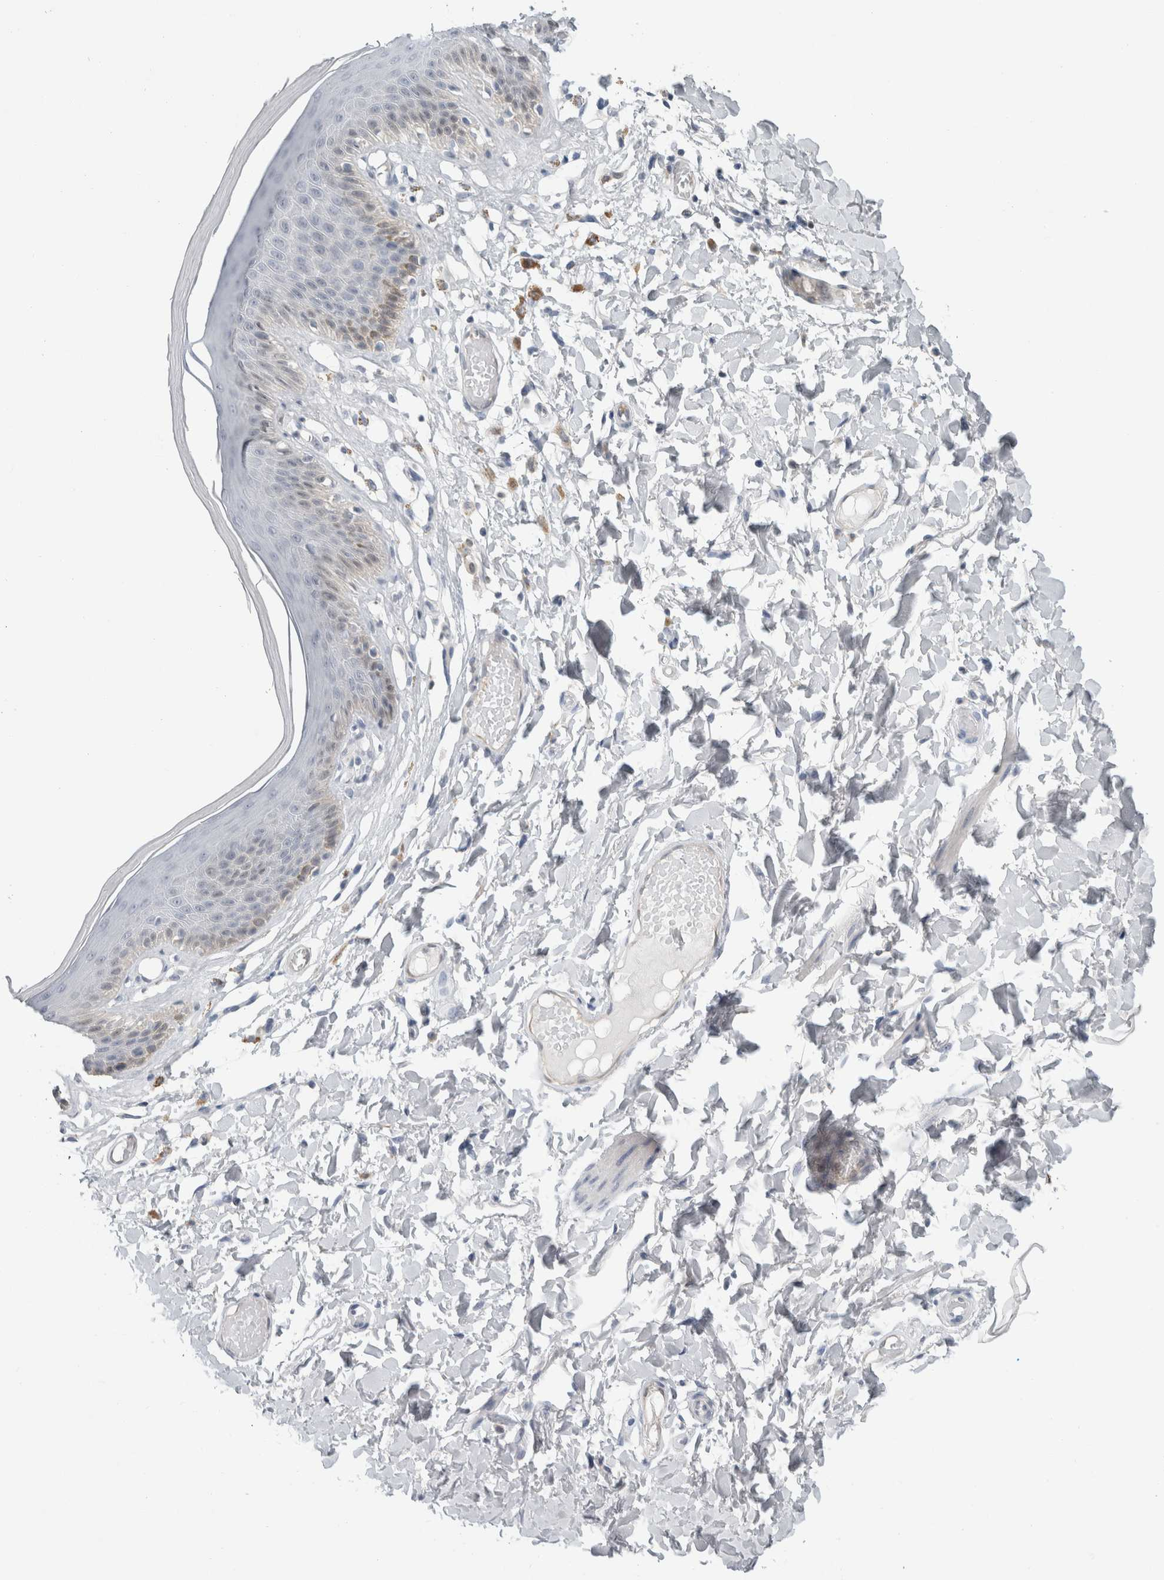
{"staining": {"intensity": "moderate", "quantity": "<25%", "location": "cytoplasmic/membranous"}, "tissue": "skin", "cell_type": "Epidermal cells", "image_type": "normal", "snomed": [{"axis": "morphology", "description": "Normal tissue, NOS"}, {"axis": "topography", "description": "Vulva"}], "caption": "This histopathology image exhibits immunohistochemistry staining of unremarkable human skin, with low moderate cytoplasmic/membranous staining in about <25% of epidermal cells.", "gene": "CASP6", "patient": {"sex": "female", "age": 73}}